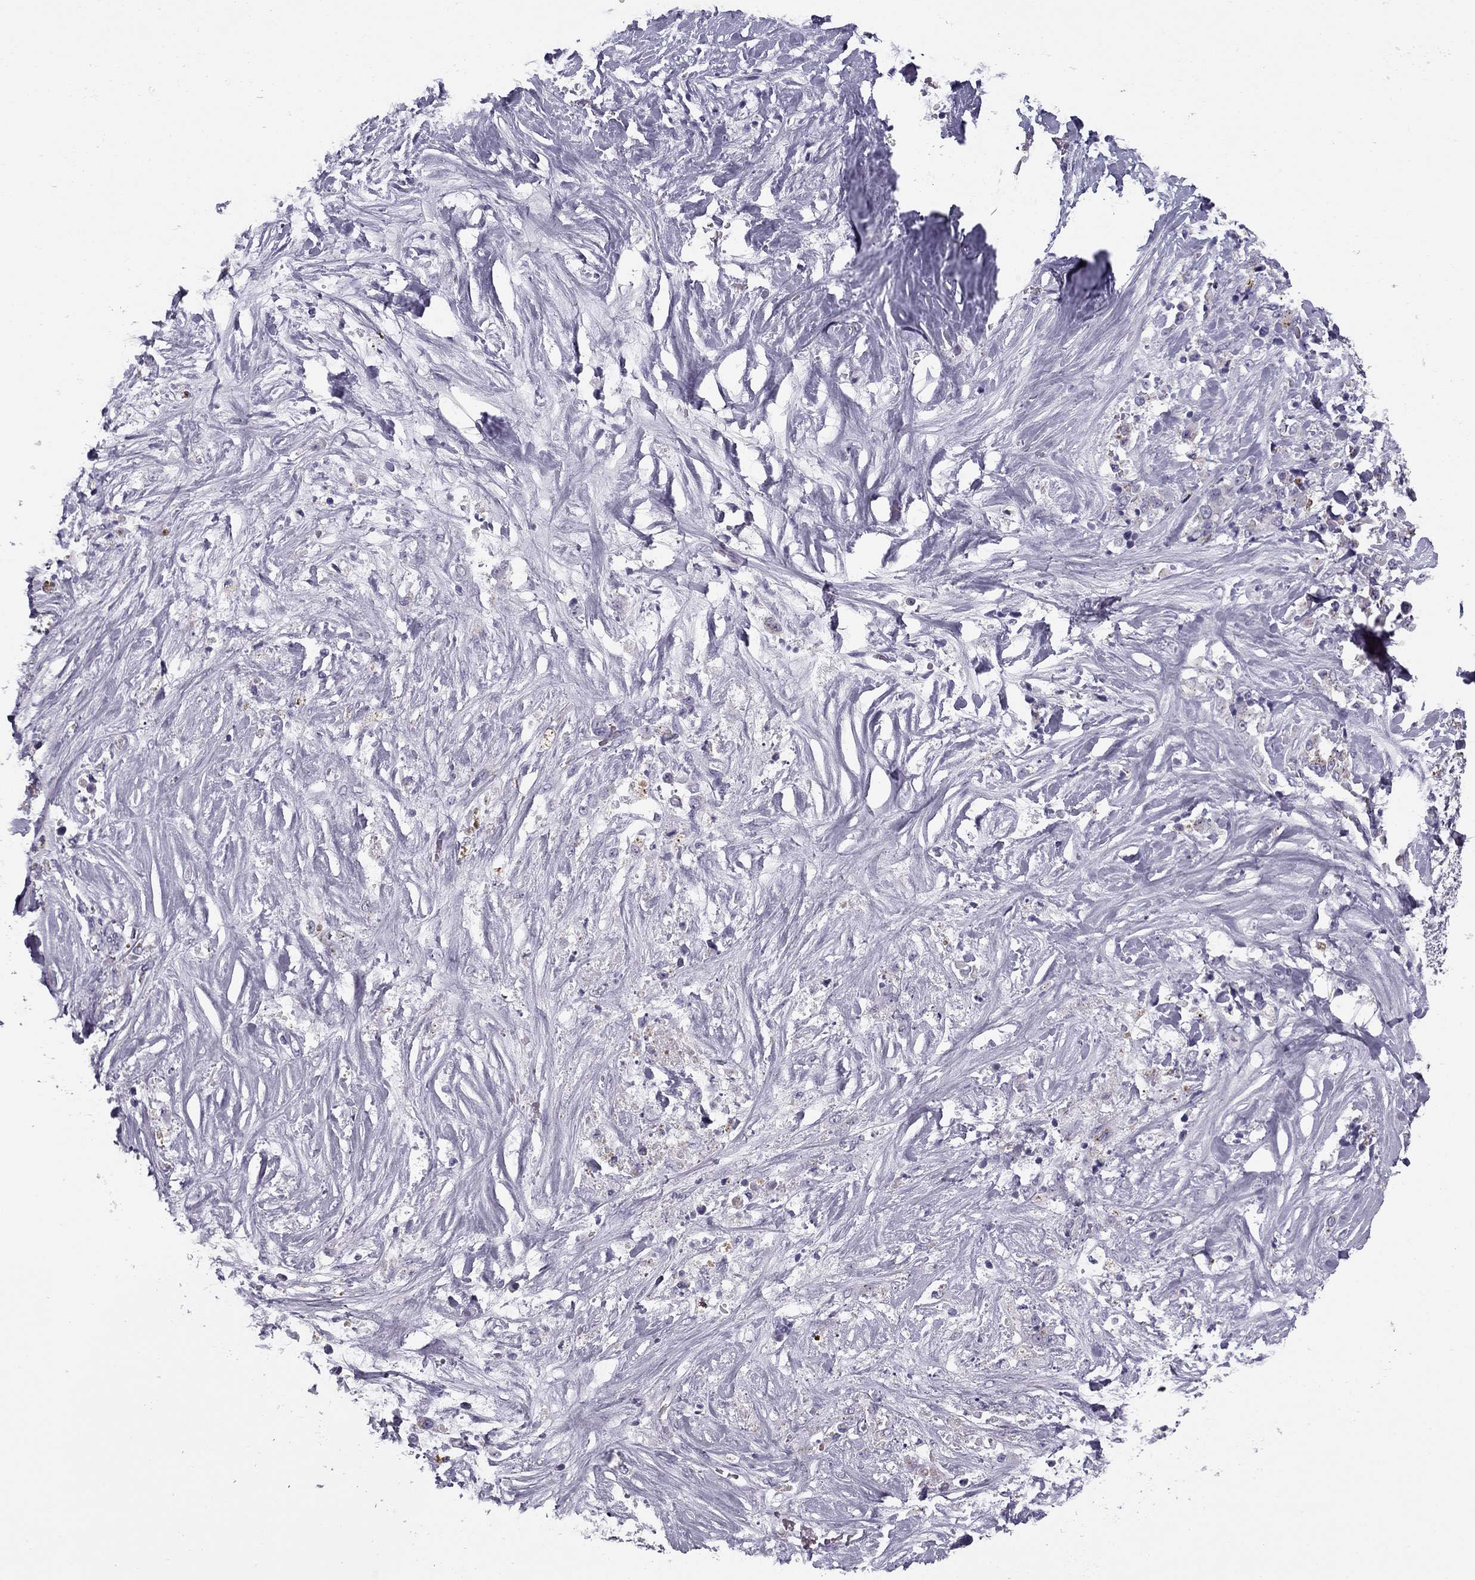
{"staining": {"intensity": "negative", "quantity": "none", "location": "none"}, "tissue": "stomach cancer", "cell_type": "Tumor cells", "image_type": "cancer", "snomed": [{"axis": "morphology", "description": "Adenocarcinoma, NOS"}, {"axis": "topography", "description": "Stomach"}], "caption": "Immunohistochemical staining of human stomach adenocarcinoma reveals no significant expression in tumor cells.", "gene": "MC5R", "patient": {"sex": "female", "age": 76}}